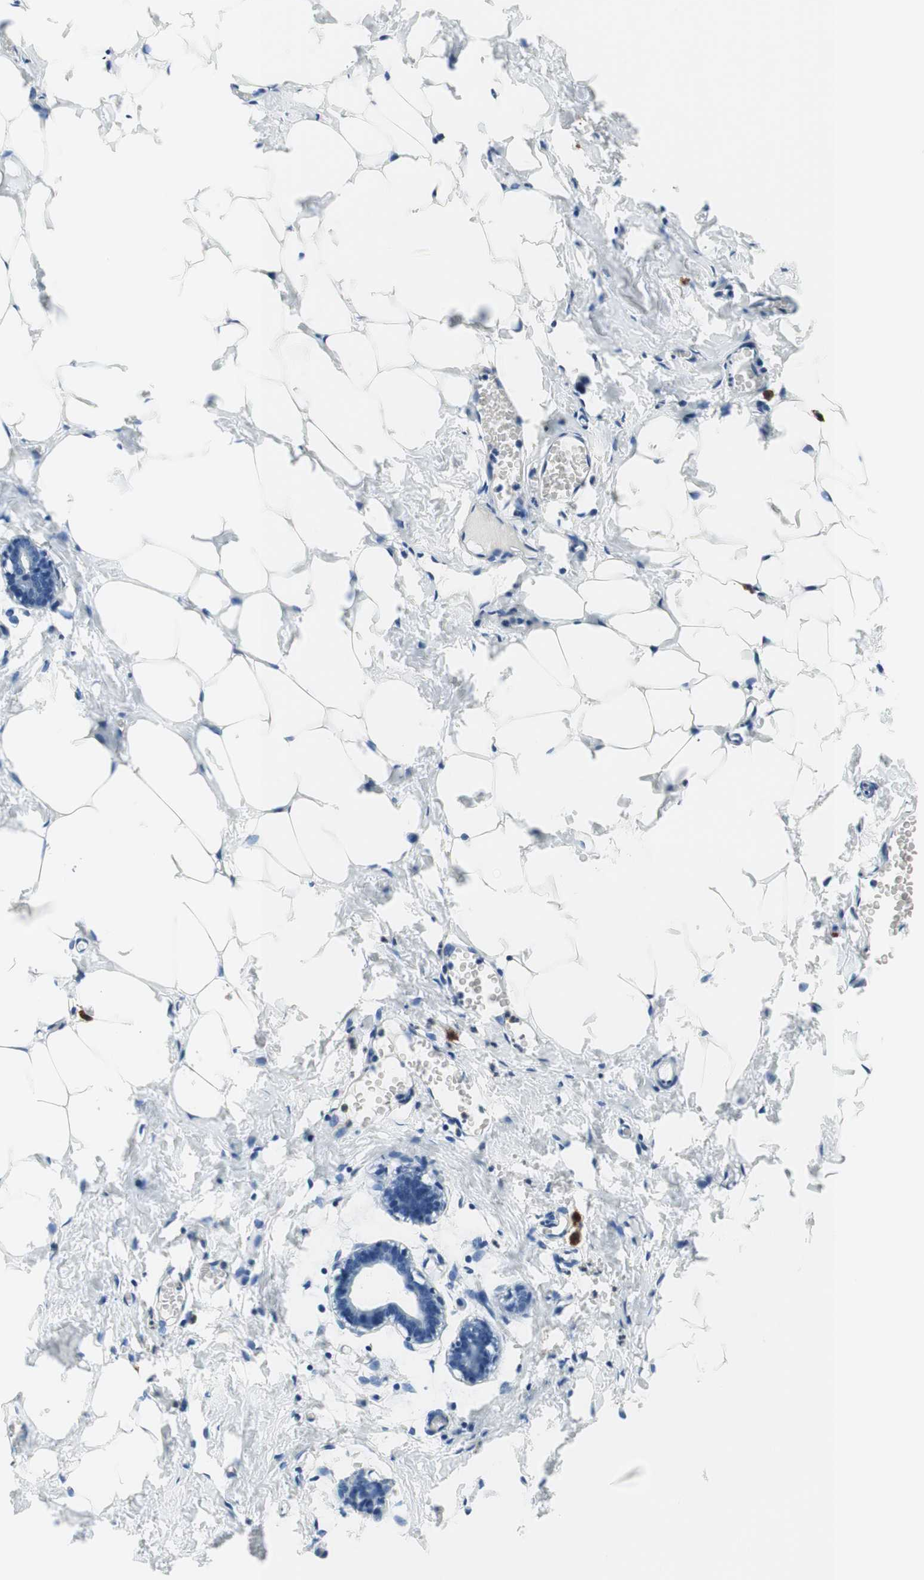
{"staining": {"intensity": "negative", "quantity": "none", "location": "none"}, "tissue": "breast", "cell_type": "Adipocytes", "image_type": "normal", "snomed": [{"axis": "morphology", "description": "Normal tissue, NOS"}, {"axis": "topography", "description": "Breast"}], "caption": "Histopathology image shows no significant protein expression in adipocytes of benign breast.", "gene": "CEACAM1", "patient": {"sex": "female", "age": 27}}